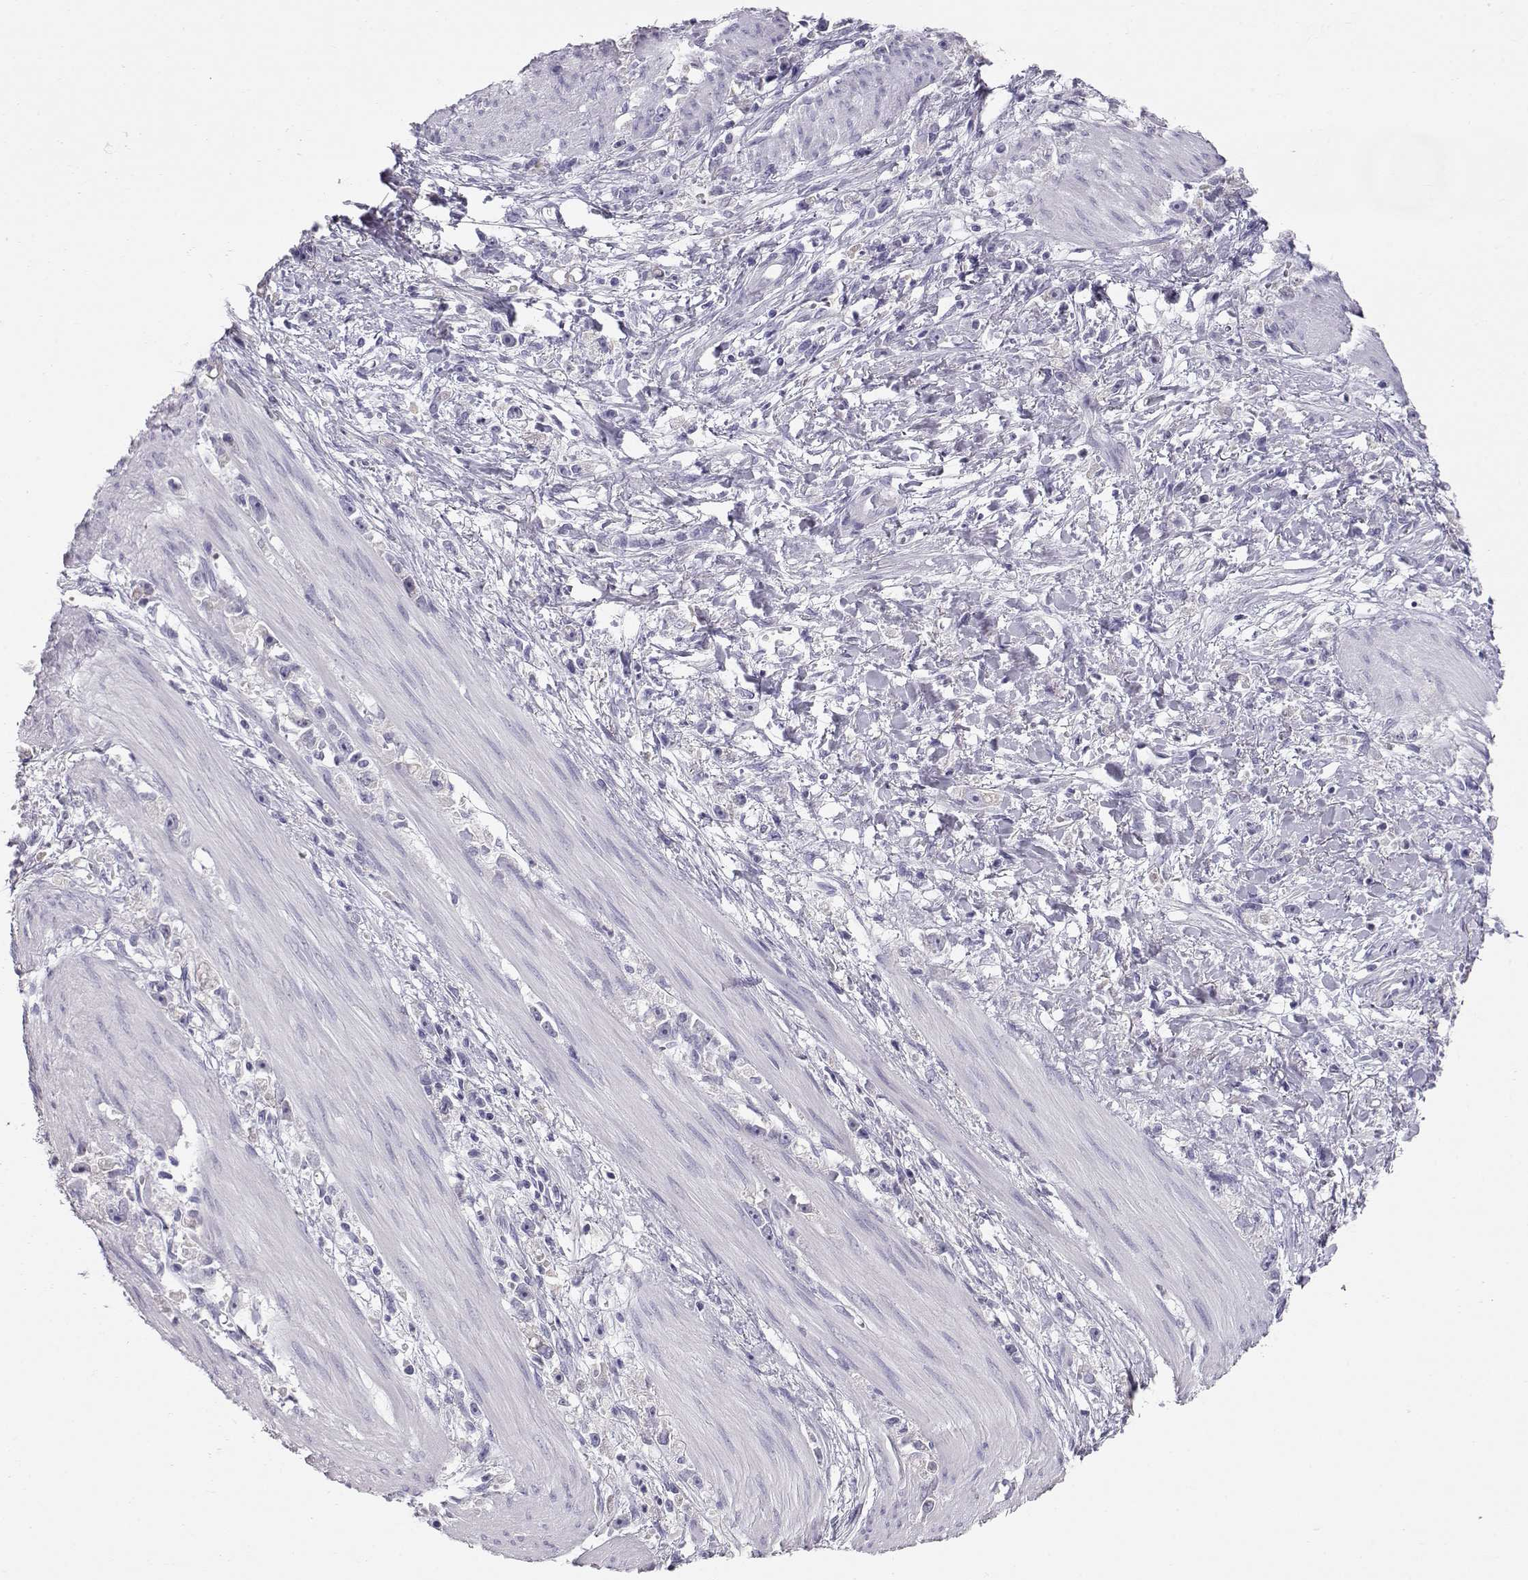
{"staining": {"intensity": "negative", "quantity": "none", "location": "none"}, "tissue": "stomach cancer", "cell_type": "Tumor cells", "image_type": "cancer", "snomed": [{"axis": "morphology", "description": "Adenocarcinoma, NOS"}, {"axis": "topography", "description": "Stomach"}], "caption": "Photomicrograph shows no significant protein staining in tumor cells of stomach cancer. Brightfield microscopy of immunohistochemistry stained with DAB (3,3'-diaminobenzidine) (brown) and hematoxylin (blue), captured at high magnification.", "gene": "GPR26", "patient": {"sex": "female", "age": 59}}